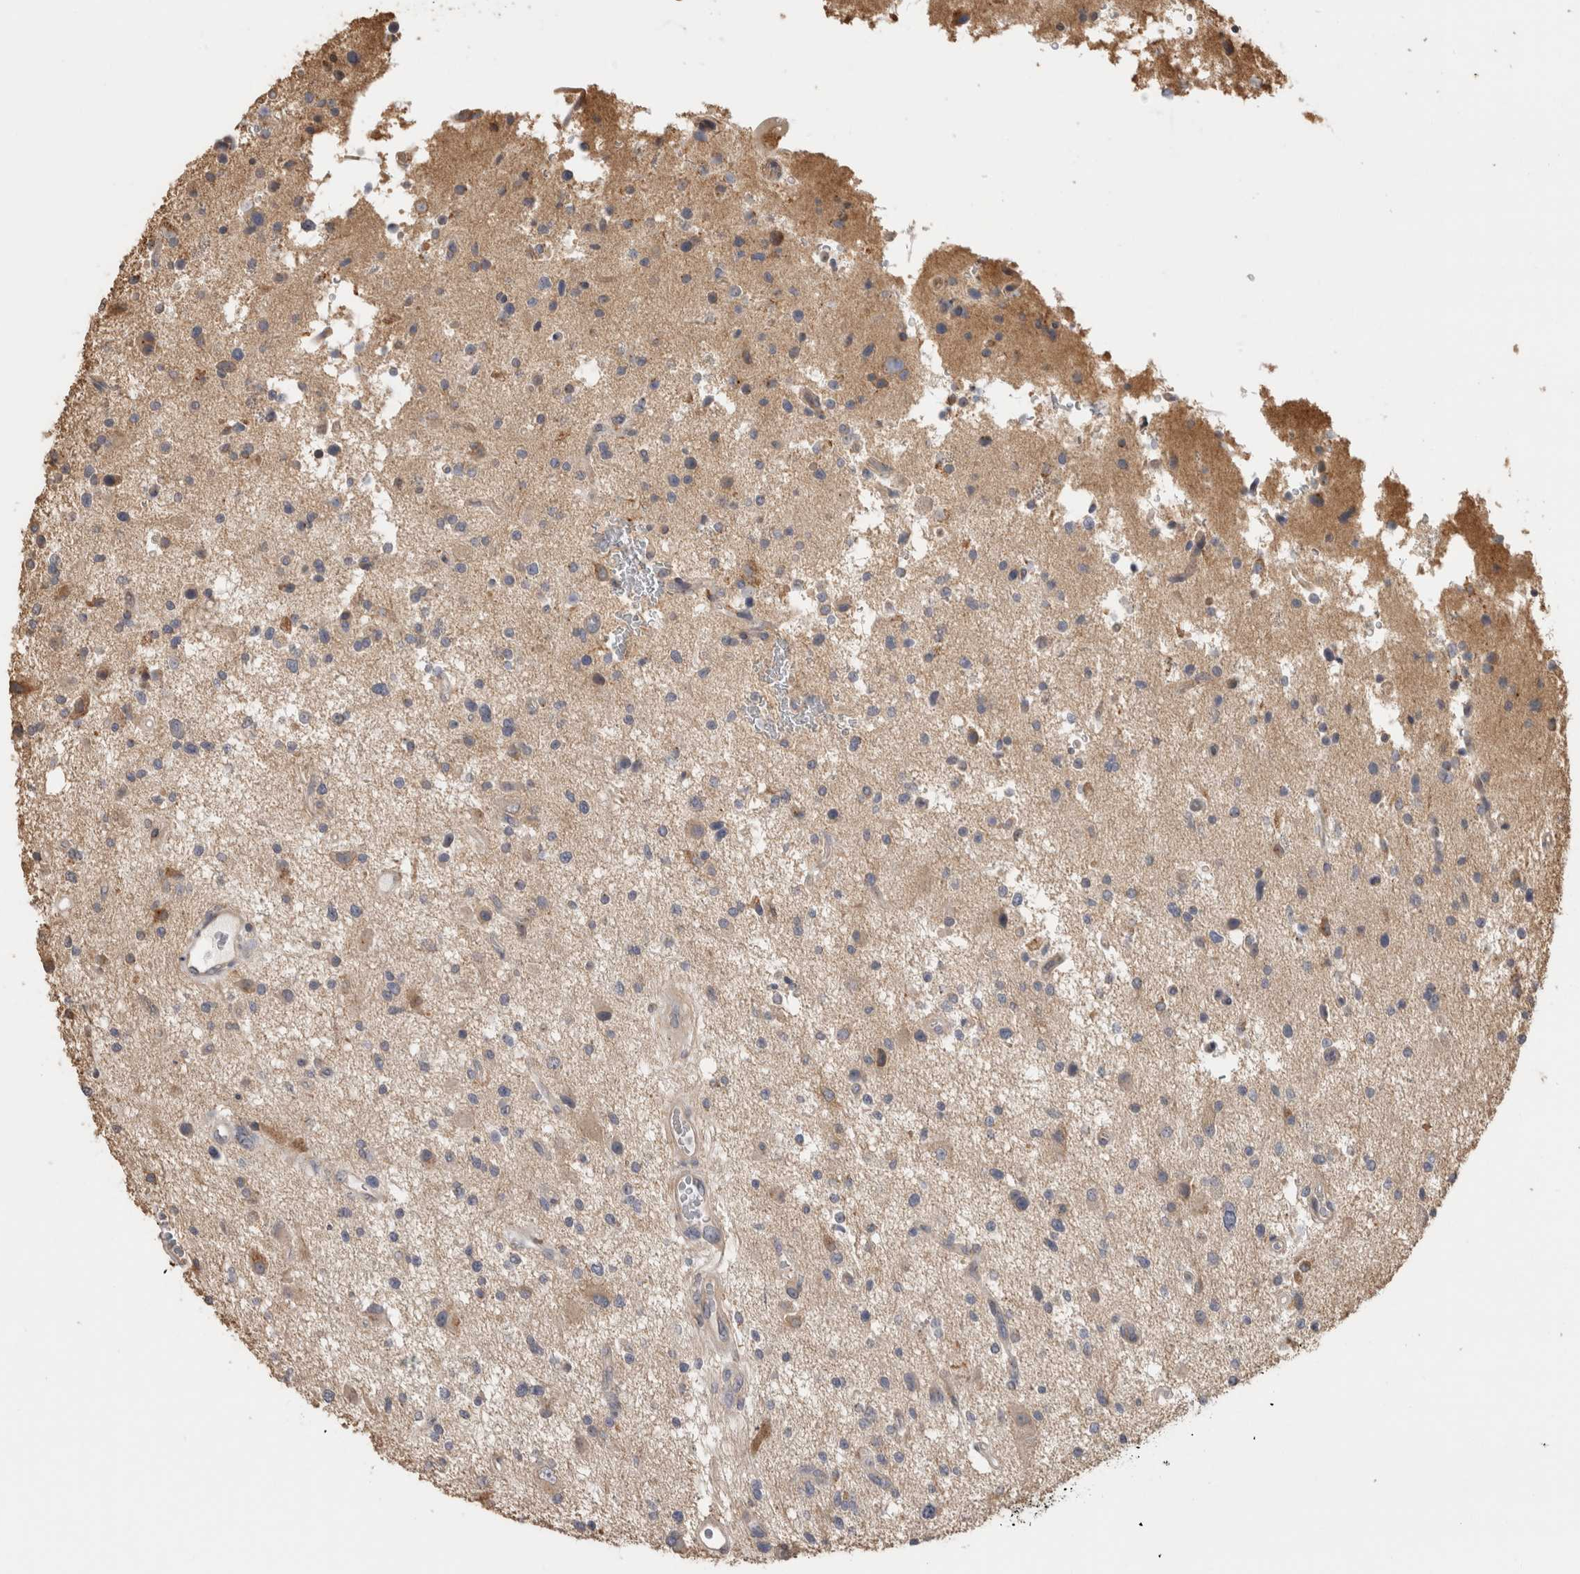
{"staining": {"intensity": "moderate", "quantity": "<25%", "location": "cytoplasmic/membranous"}, "tissue": "glioma", "cell_type": "Tumor cells", "image_type": "cancer", "snomed": [{"axis": "morphology", "description": "Glioma, malignant, High grade"}, {"axis": "topography", "description": "Brain"}], "caption": "Tumor cells demonstrate low levels of moderate cytoplasmic/membranous expression in approximately <25% of cells in human glioma. The protein of interest is shown in brown color, while the nuclei are stained blue.", "gene": "CLIP1", "patient": {"sex": "male", "age": 33}}